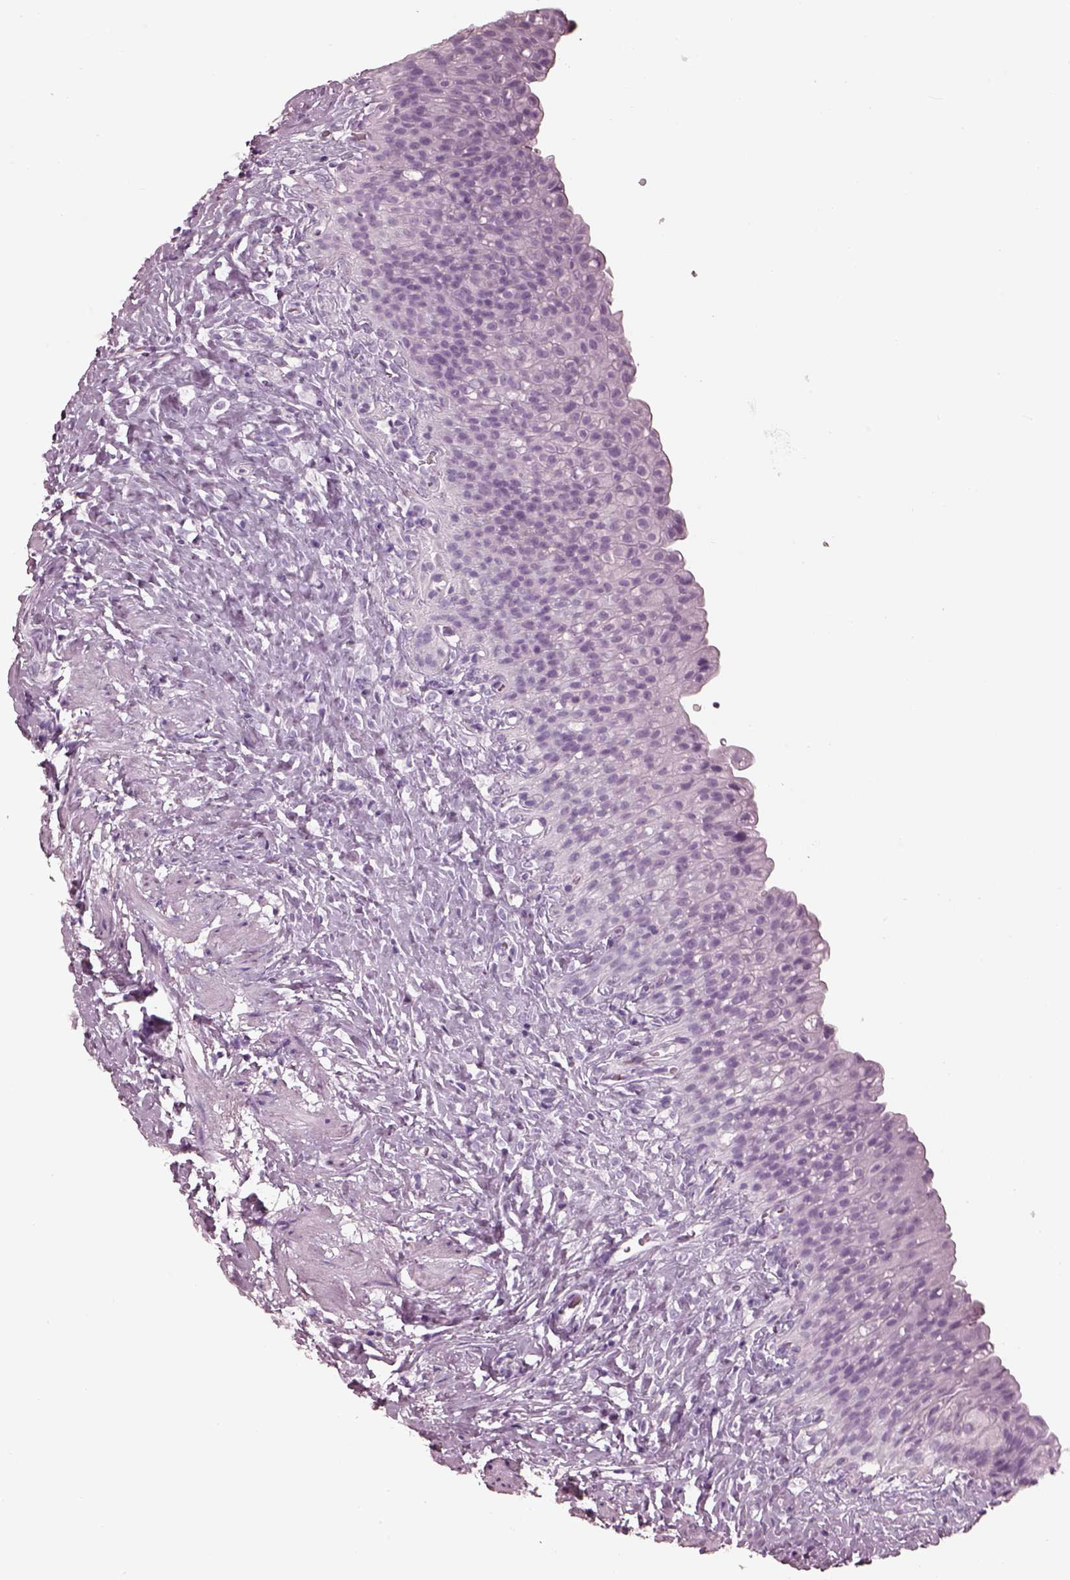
{"staining": {"intensity": "negative", "quantity": "none", "location": "none"}, "tissue": "urinary bladder", "cell_type": "Urothelial cells", "image_type": "normal", "snomed": [{"axis": "morphology", "description": "Normal tissue, NOS"}, {"axis": "topography", "description": "Urinary bladder"}], "caption": "The histopathology image exhibits no staining of urothelial cells in normal urinary bladder.", "gene": "FABP9", "patient": {"sex": "male", "age": 76}}